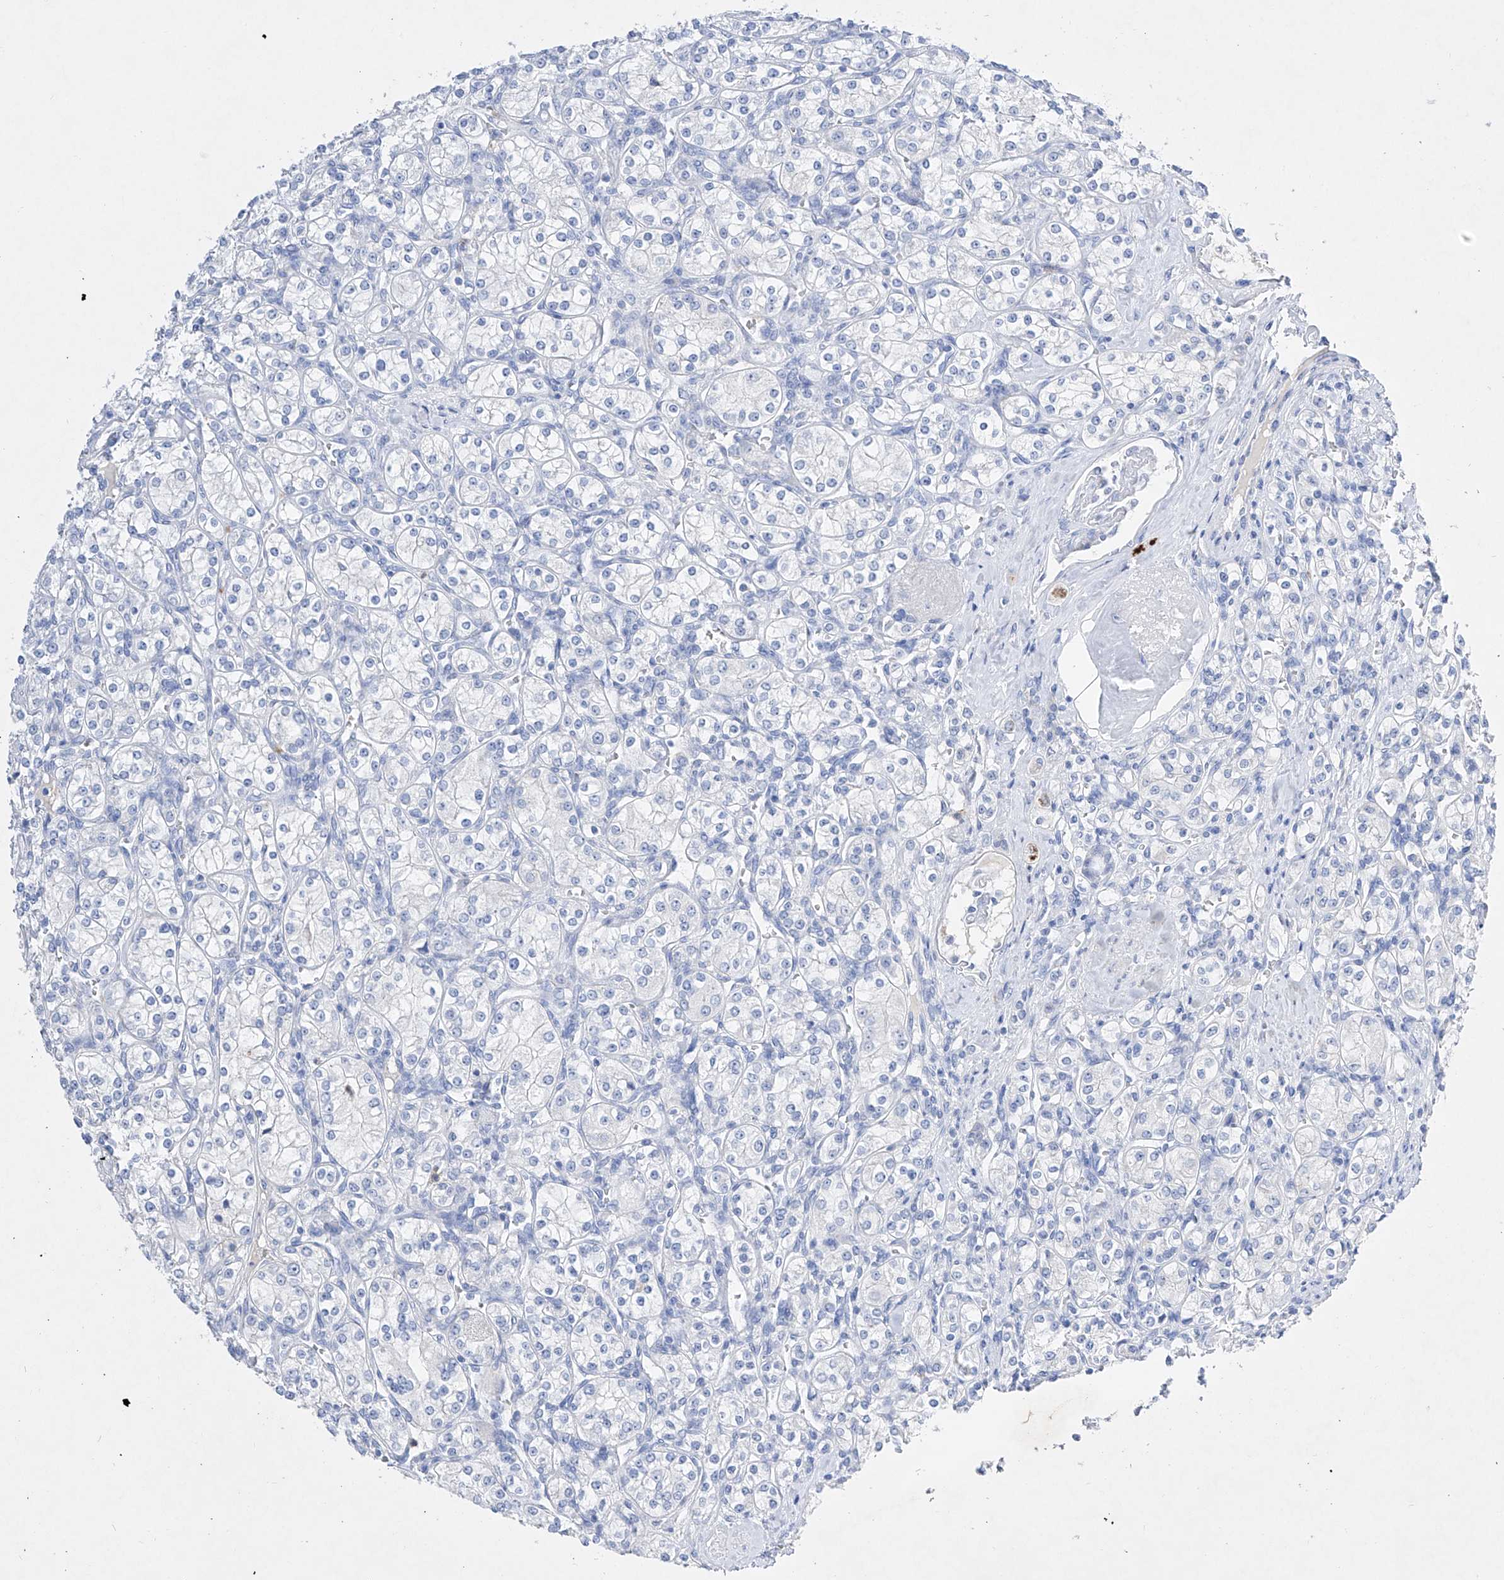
{"staining": {"intensity": "negative", "quantity": "none", "location": "none"}, "tissue": "renal cancer", "cell_type": "Tumor cells", "image_type": "cancer", "snomed": [{"axis": "morphology", "description": "Adenocarcinoma, NOS"}, {"axis": "topography", "description": "Kidney"}], "caption": "This is a image of immunohistochemistry staining of renal adenocarcinoma, which shows no expression in tumor cells. The staining is performed using DAB (3,3'-diaminobenzidine) brown chromogen with nuclei counter-stained in using hematoxylin.", "gene": "TM7SF2", "patient": {"sex": "male", "age": 77}}